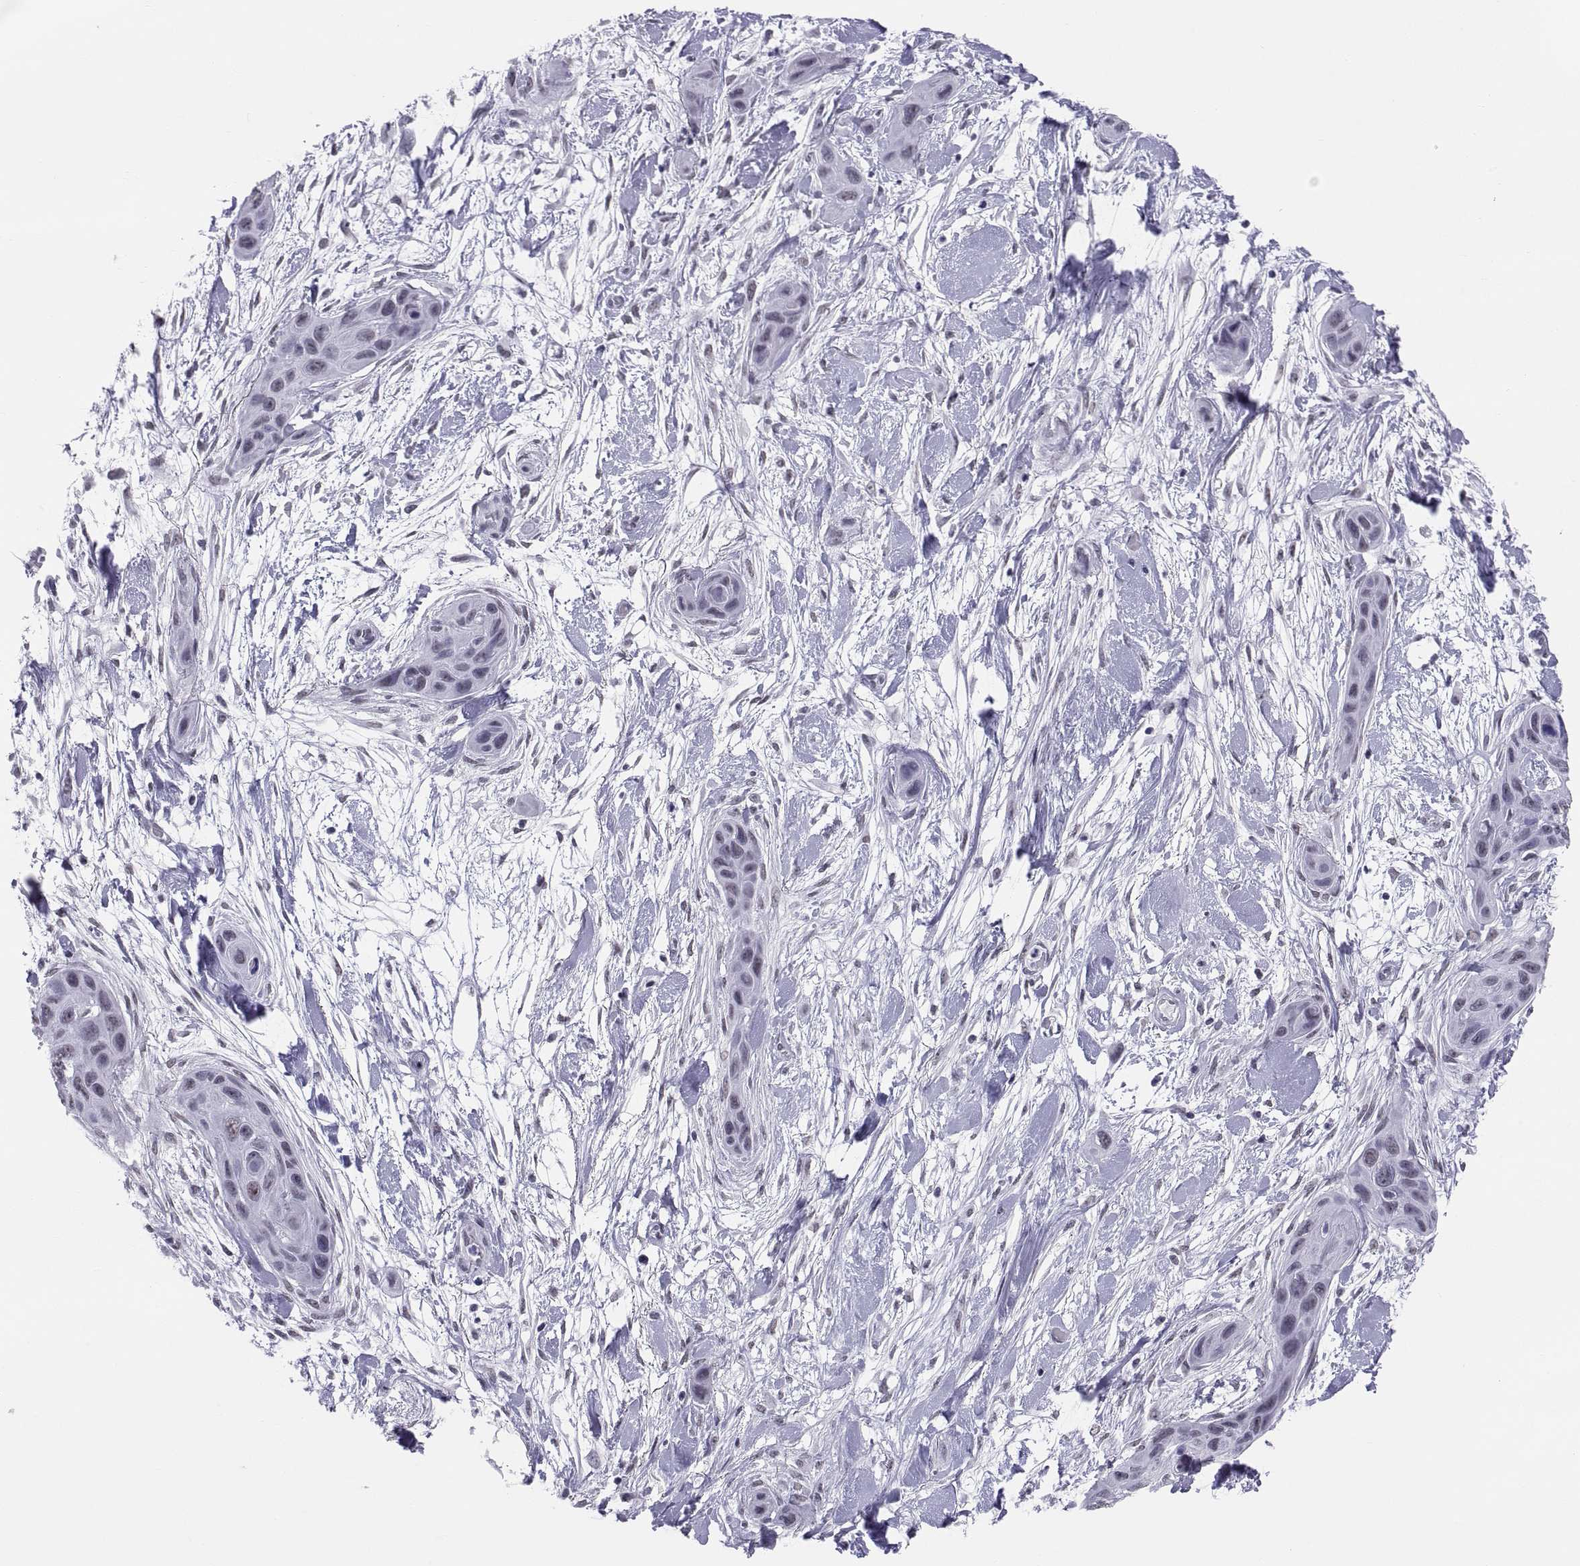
{"staining": {"intensity": "negative", "quantity": "none", "location": "none"}, "tissue": "skin cancer", "cell_type": "Tumor cells", "image_type": "cancer", "snomed": [{"axis": "morphology", "description": "Squamous cell carcinoma, NOS"}, {"axis": "topography", "description": "Skin"}], "caption": "Photomicrograph shows no protein expression in tumor cells of squamous cell carcinoma (skin) tissue.", "gene": "NEUROD6", "patient": {"sex": "male", "age": 79}}